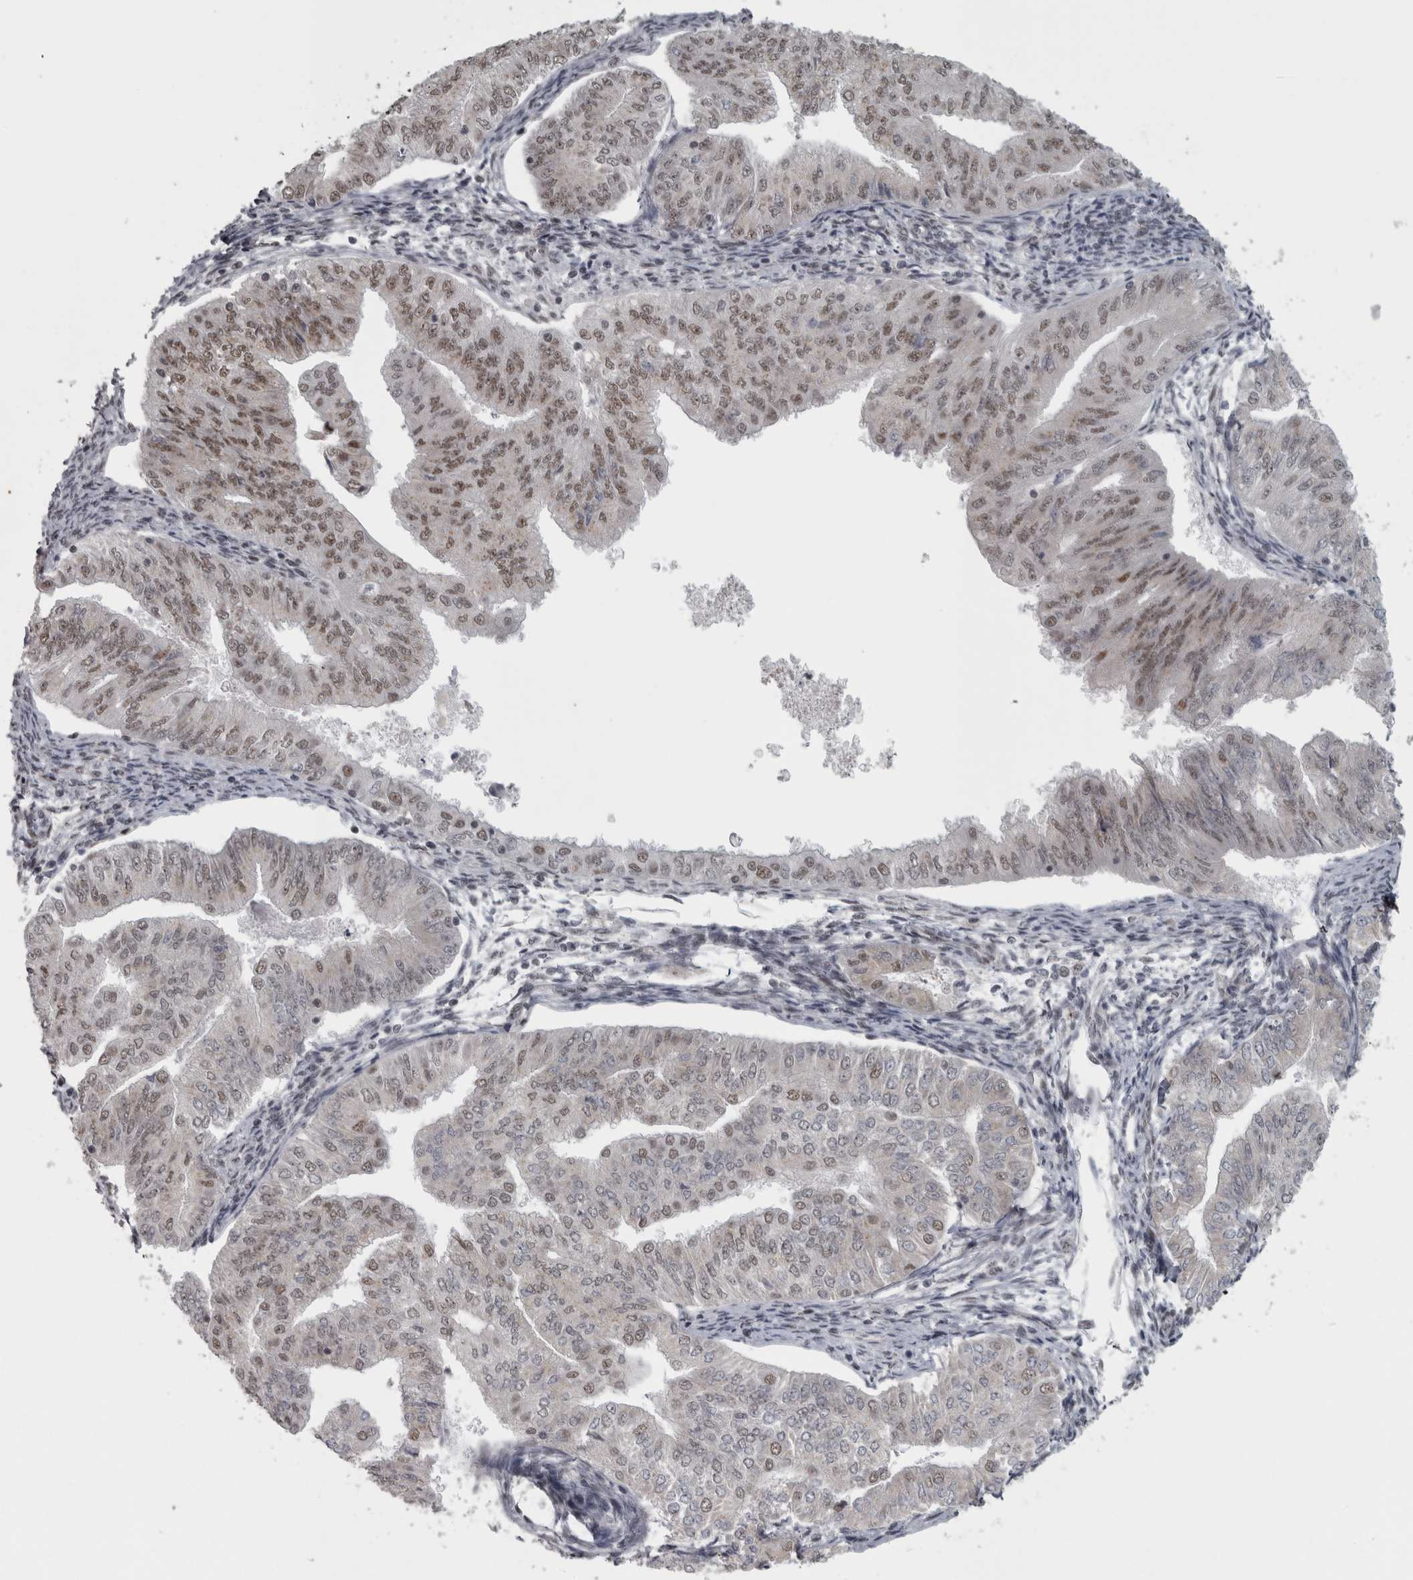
{"staining": {"intensity": "moderate", "quantity": ">75%", "location": "nuclear"}, "tissue": "endometrial cancer", "cell_type": "Tumor cells", "image_type": "cancer", "snomed": [{"axis": "morphology", "description": "Normal tissue, NOS"}, {"axis": "morphology", "description": "Adenocarcinoma, NOS"}, {"axis": "topography", "description": "Endometrium"}], "caption": "IHC (DAB (3,3'-diaminobenzidine)) staining of human endometrial cancer displays moderate nuclear protein positivity in about >75% of tumor cells.", "gene": "MICU3", "patient": {"sex": "female", "age": 53}}